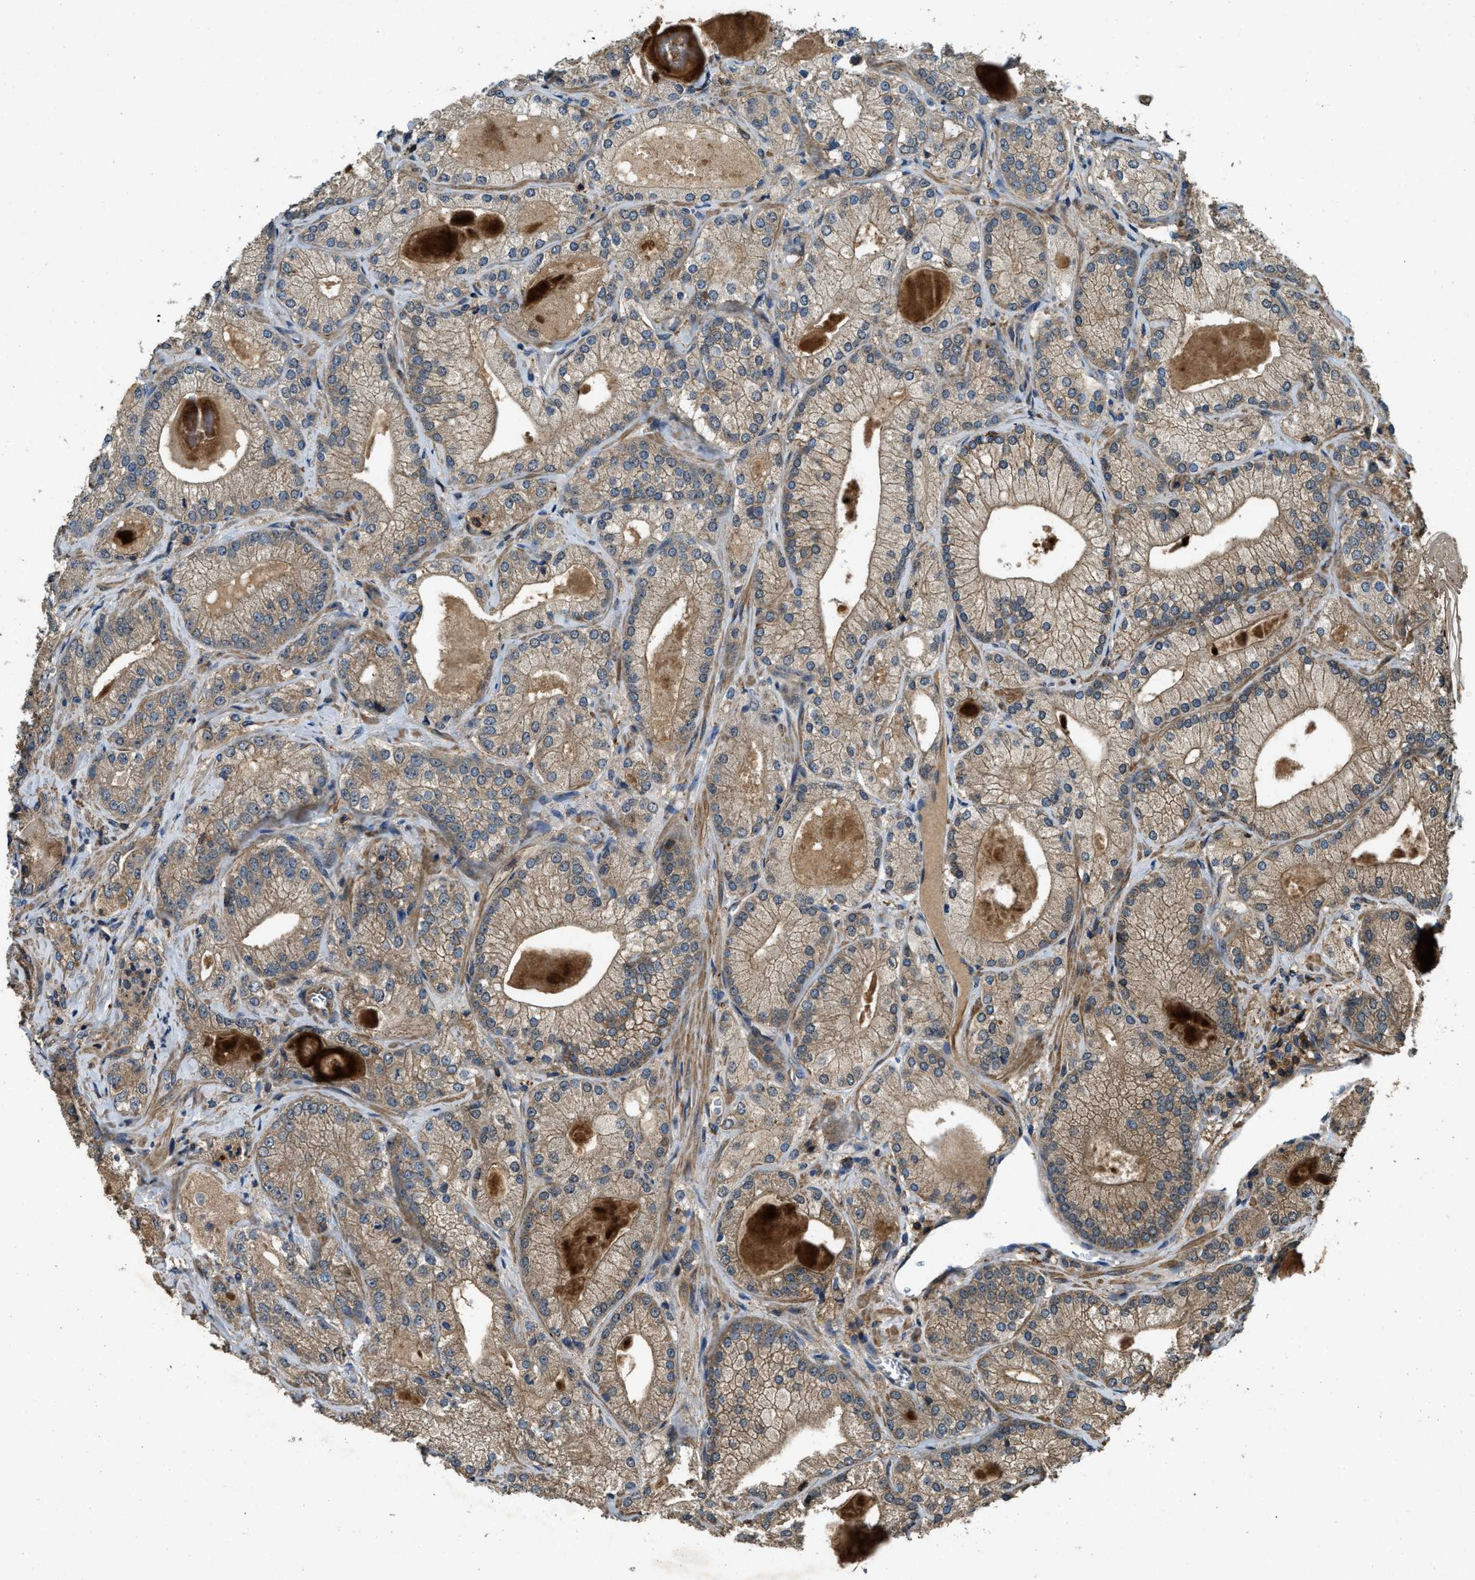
{"staining": {"intensity": "weak", "quantity": ">75%", "location": "cytoplasmic/membranous"}, "tissue": "prostate cancer", "cell_type": "Tumor cells", "image_type": "cancer", "snomed": [{"axis": "morphology", "description": "Adenocarcinoma, Low grade"}, {"axis": "topography", "description": "Prostate"}], "caption": "Prostate cancer was stained to show a protein in brown. There is low levels of weak cytoplasmic/membranous expression in about >75% of tumor cells.", "gene": "ATP8B1", "patient": {"sex": "male", "age": 65}}